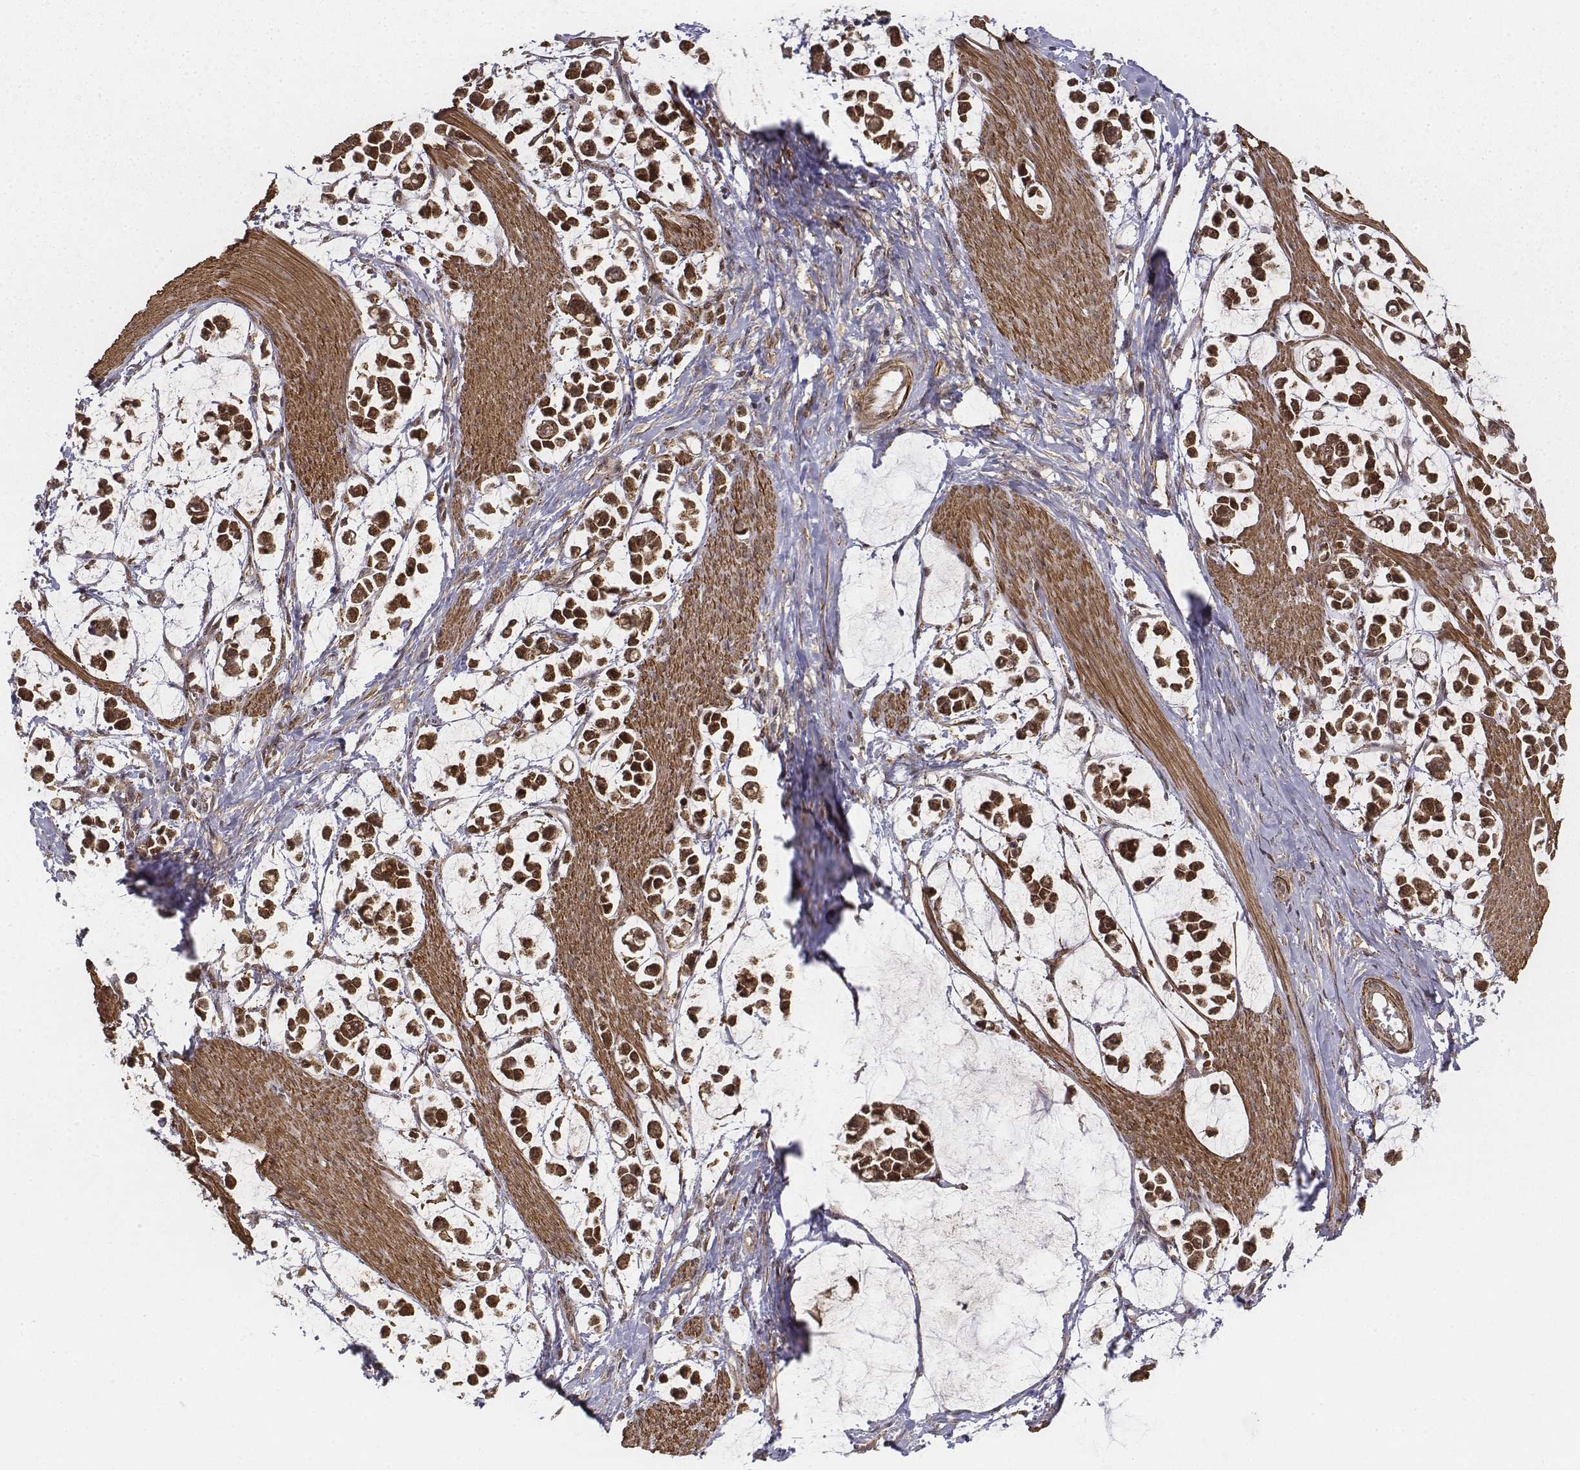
{"staining": {"intensity": "strong", "quantity": ">75%", "location": "cytoplasmic/membranous,nuclear"}, "tissue": "stomach cancer", "cell_type": "Tumor cells", "image_type": "cancer", "snomed": [{"axis": "morphology", "description": "Adenocarcinoma, NOS"}, {"axis": "topography", "description": "Stomach"}], "caption": "The photomicrograph shows a brown stain indicating the presence of a protein in the cytoplasmic/membranous and nuclear of tumor cells in stomach cancer. Using DAB (brown) and hematoxylin (blue) stains, captured at high magnification using brightfield microscopy.", "gene": "ZFYVE19", "patient": {"sex": "male", "age": 82}}